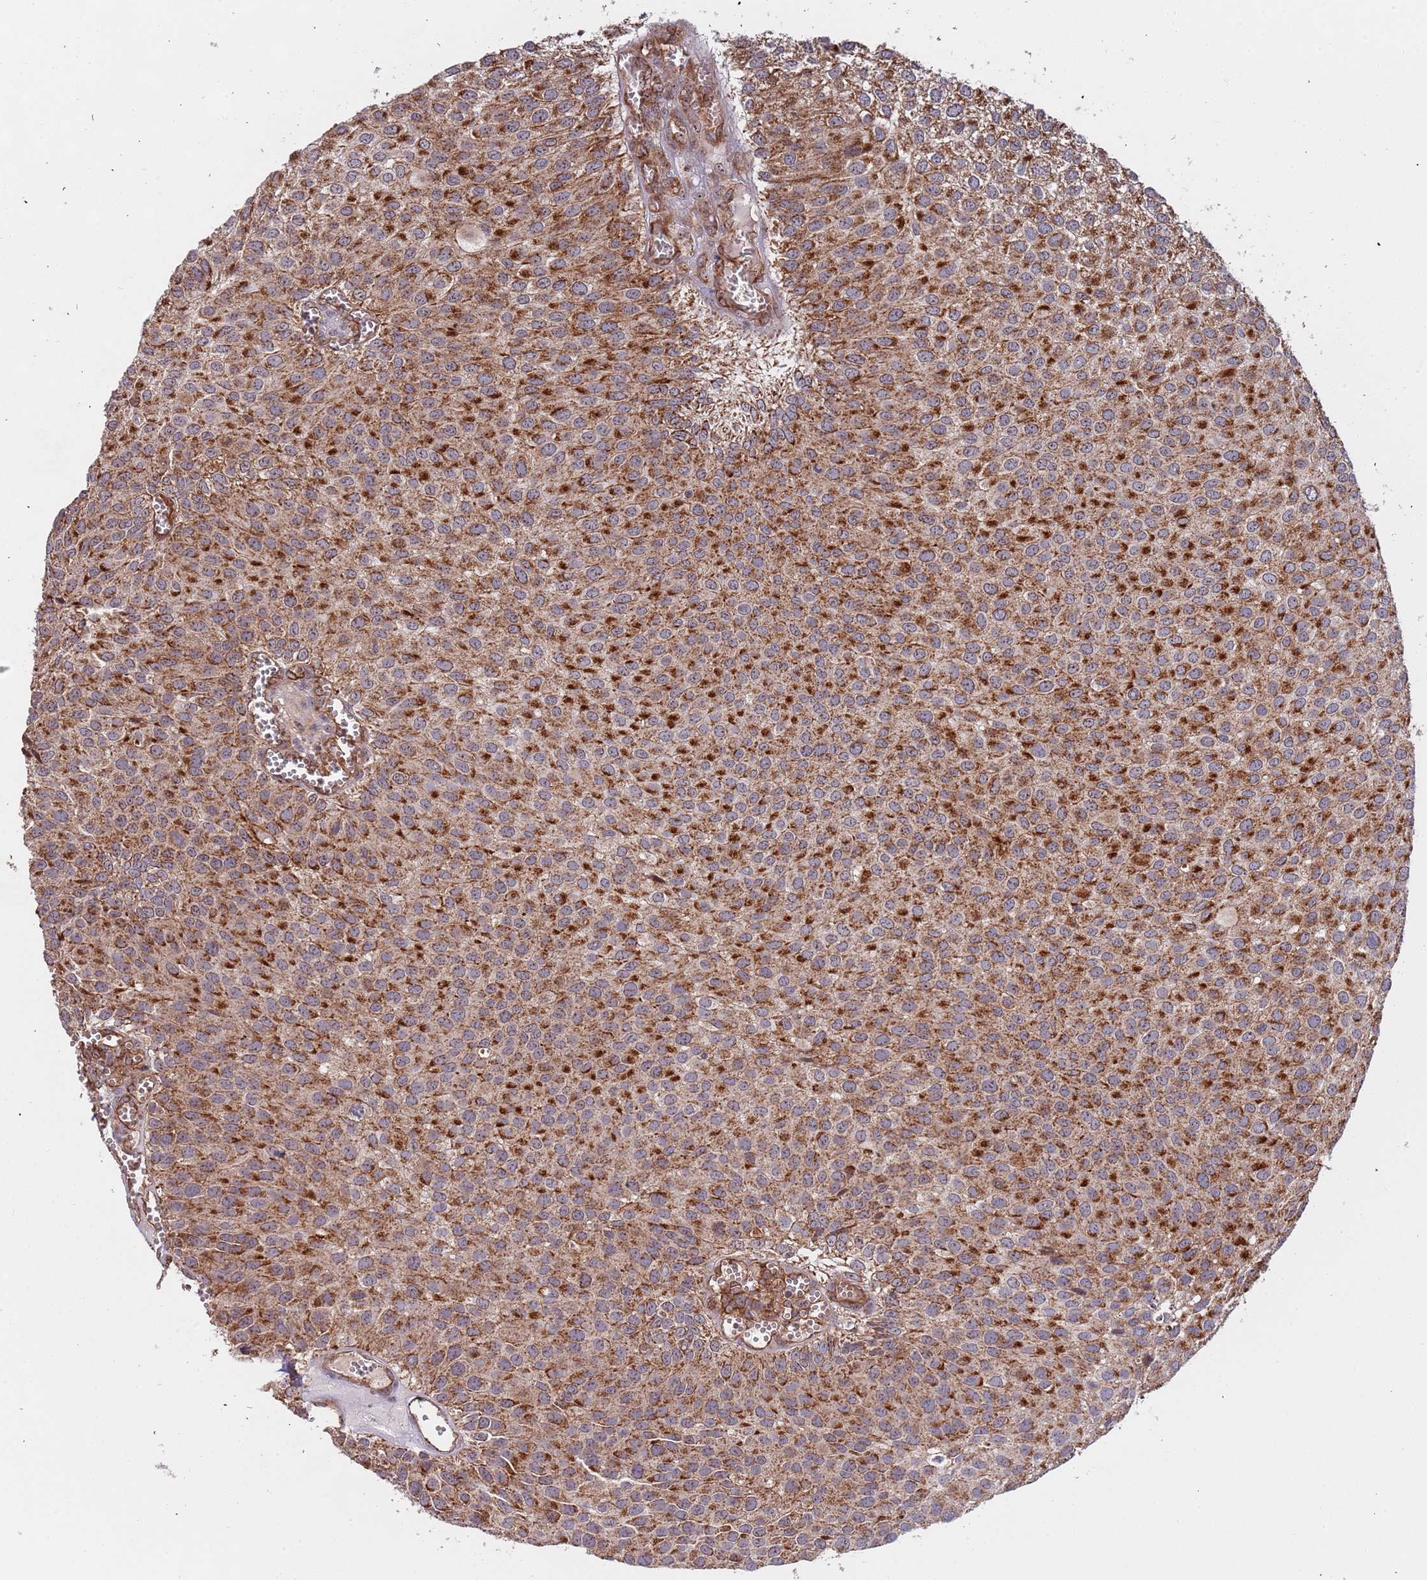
{"staining": {"intensity": "strong", "quantity": ">75%", "location": "cytoplasmic/membranous"}, "tissue": "urothelial cancer", "cell_type": "Tumor cells", "image_type": "cancer", "snomed": [{"axis": "morphology", "description": "Urothelial carcinoma, Low grade"}, {"axis": "topography", "description": "Urinary bladder"}], "caption": "A photomicrograph showing strong cytoplasmic/membranous expression in about >75% of tumor cells in low-grade urothelial carcinoma, as visualized by brown immunohistochemical staining.", "gene": "DCHS1", "patient": {"sex": "male", "age": 88}}